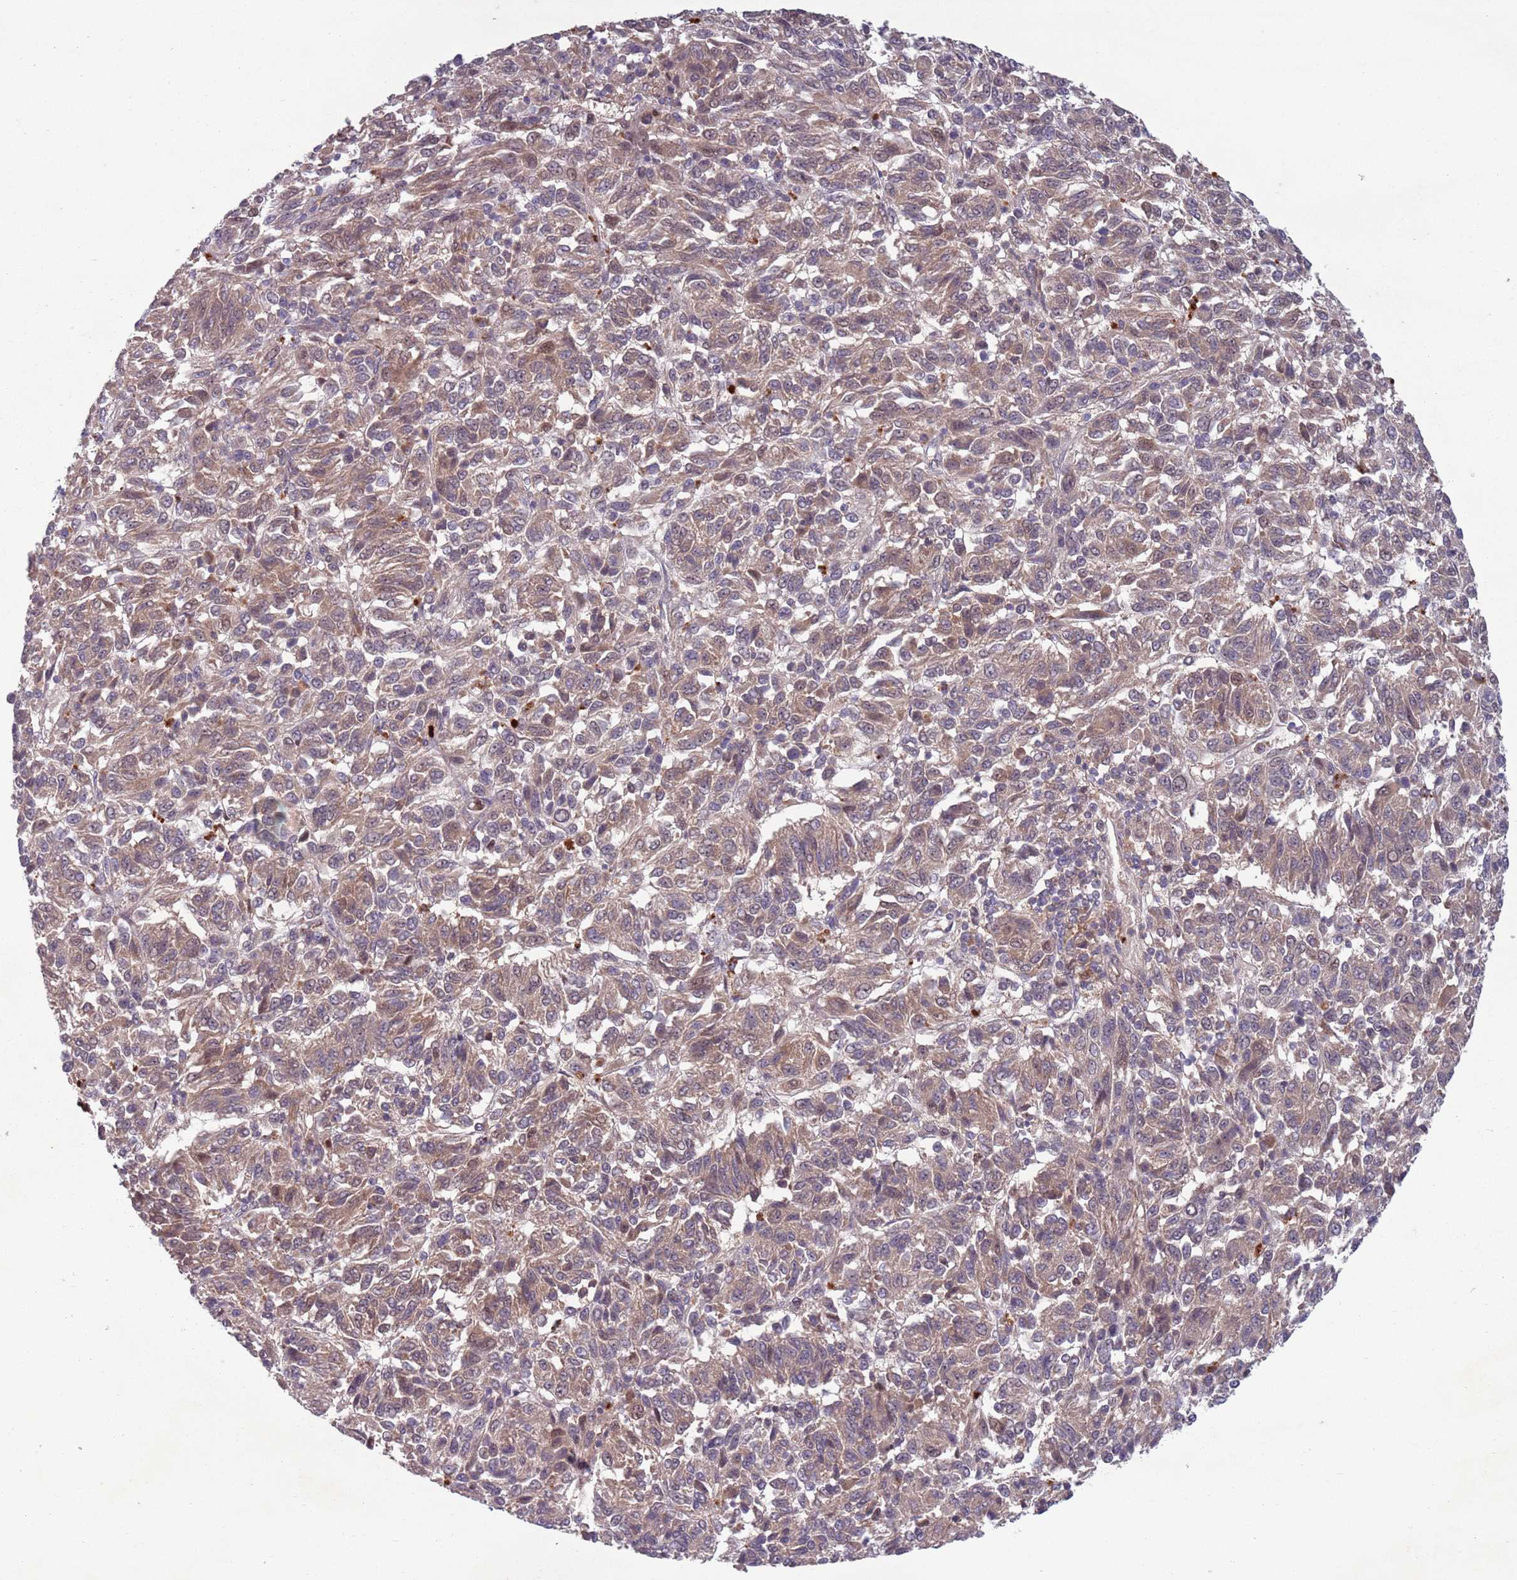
{"staining": {"intensity": "weak", "quantity": ">75%", "location": "cytoplasmic/membranous"}, "tissue": "melanoma", "cell_type": "Tumor cells", "image_type": "cancer", "snomed": [{"axis": "morphology", "description": "Malignant melanoma, Metastatic site"}, {"axis": "topography", "description": "Lung"}], "caption": "A brown stain labels weak cytoplasmic/membranous staining of a protein in human melanoma tumor cells. Ihc stains the protein in brown and the nuclei are stained blue.", "gene": "TYW1", "patient": {"sex": "male", "age": 64}}